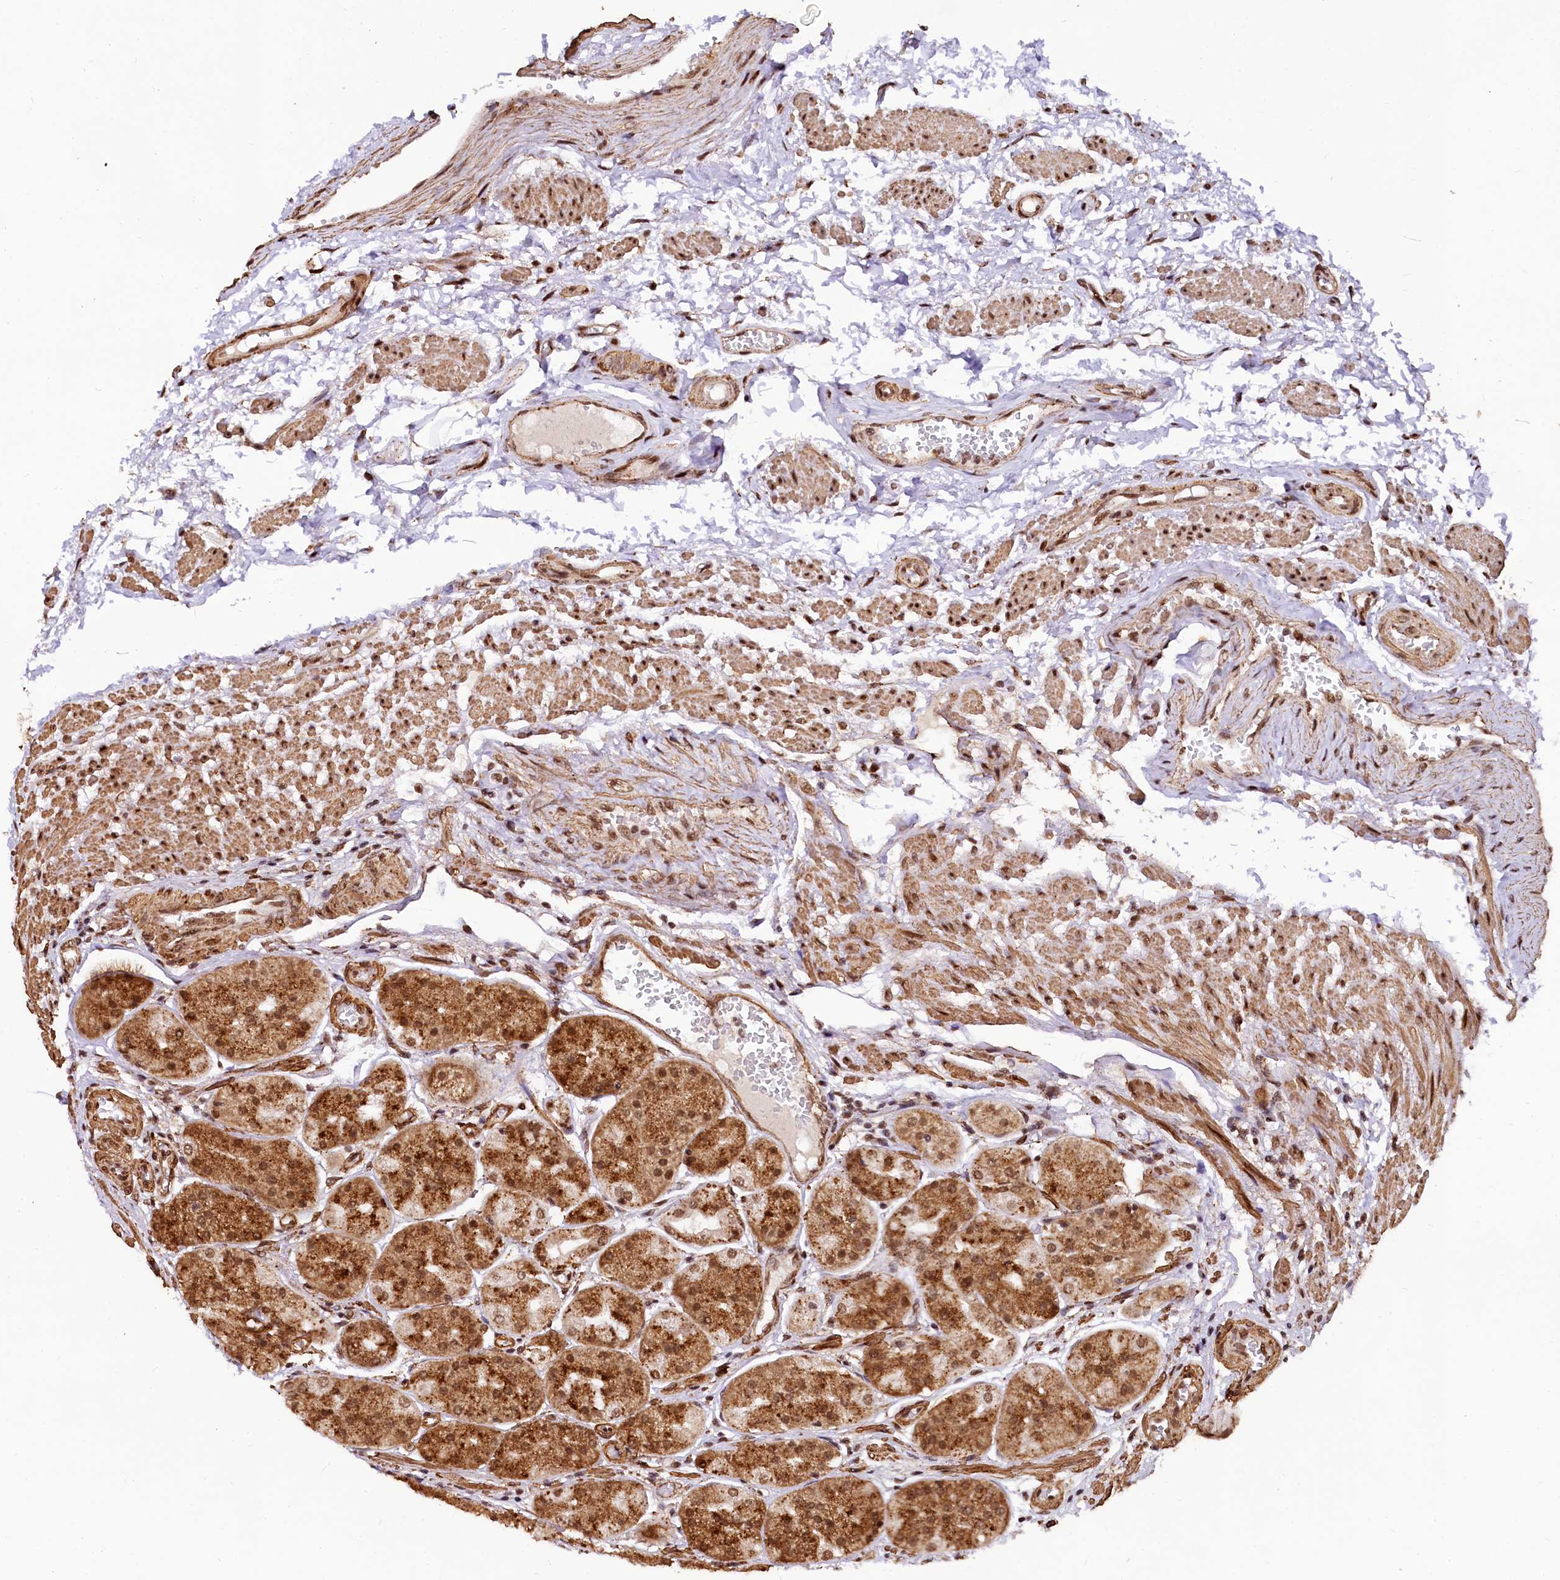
{"staining": {"intensity": "moderate", "quantity": ">75%", "location": "cytoplasmic/membranous,nuclear"}, "tissue": "stomach", "cell_type": "Glandular cells", "image_type": "normal", "snomed": [{"axis": "morphology", "description": "Normal tissue, NOS"}, {"axis": "topography", "description": "Stomach, upper"}], "caption": "Immunohistochemistry (IHC) micrograph of normal stomach stained for a protein (brown), which demonstrates medium levels of moderate cytoplasmic/membranous,nuclear positivity in approximately >75% of glandular cells.", "gene": "PDS5B", "patient": {"sex": "male", "age": 72}}